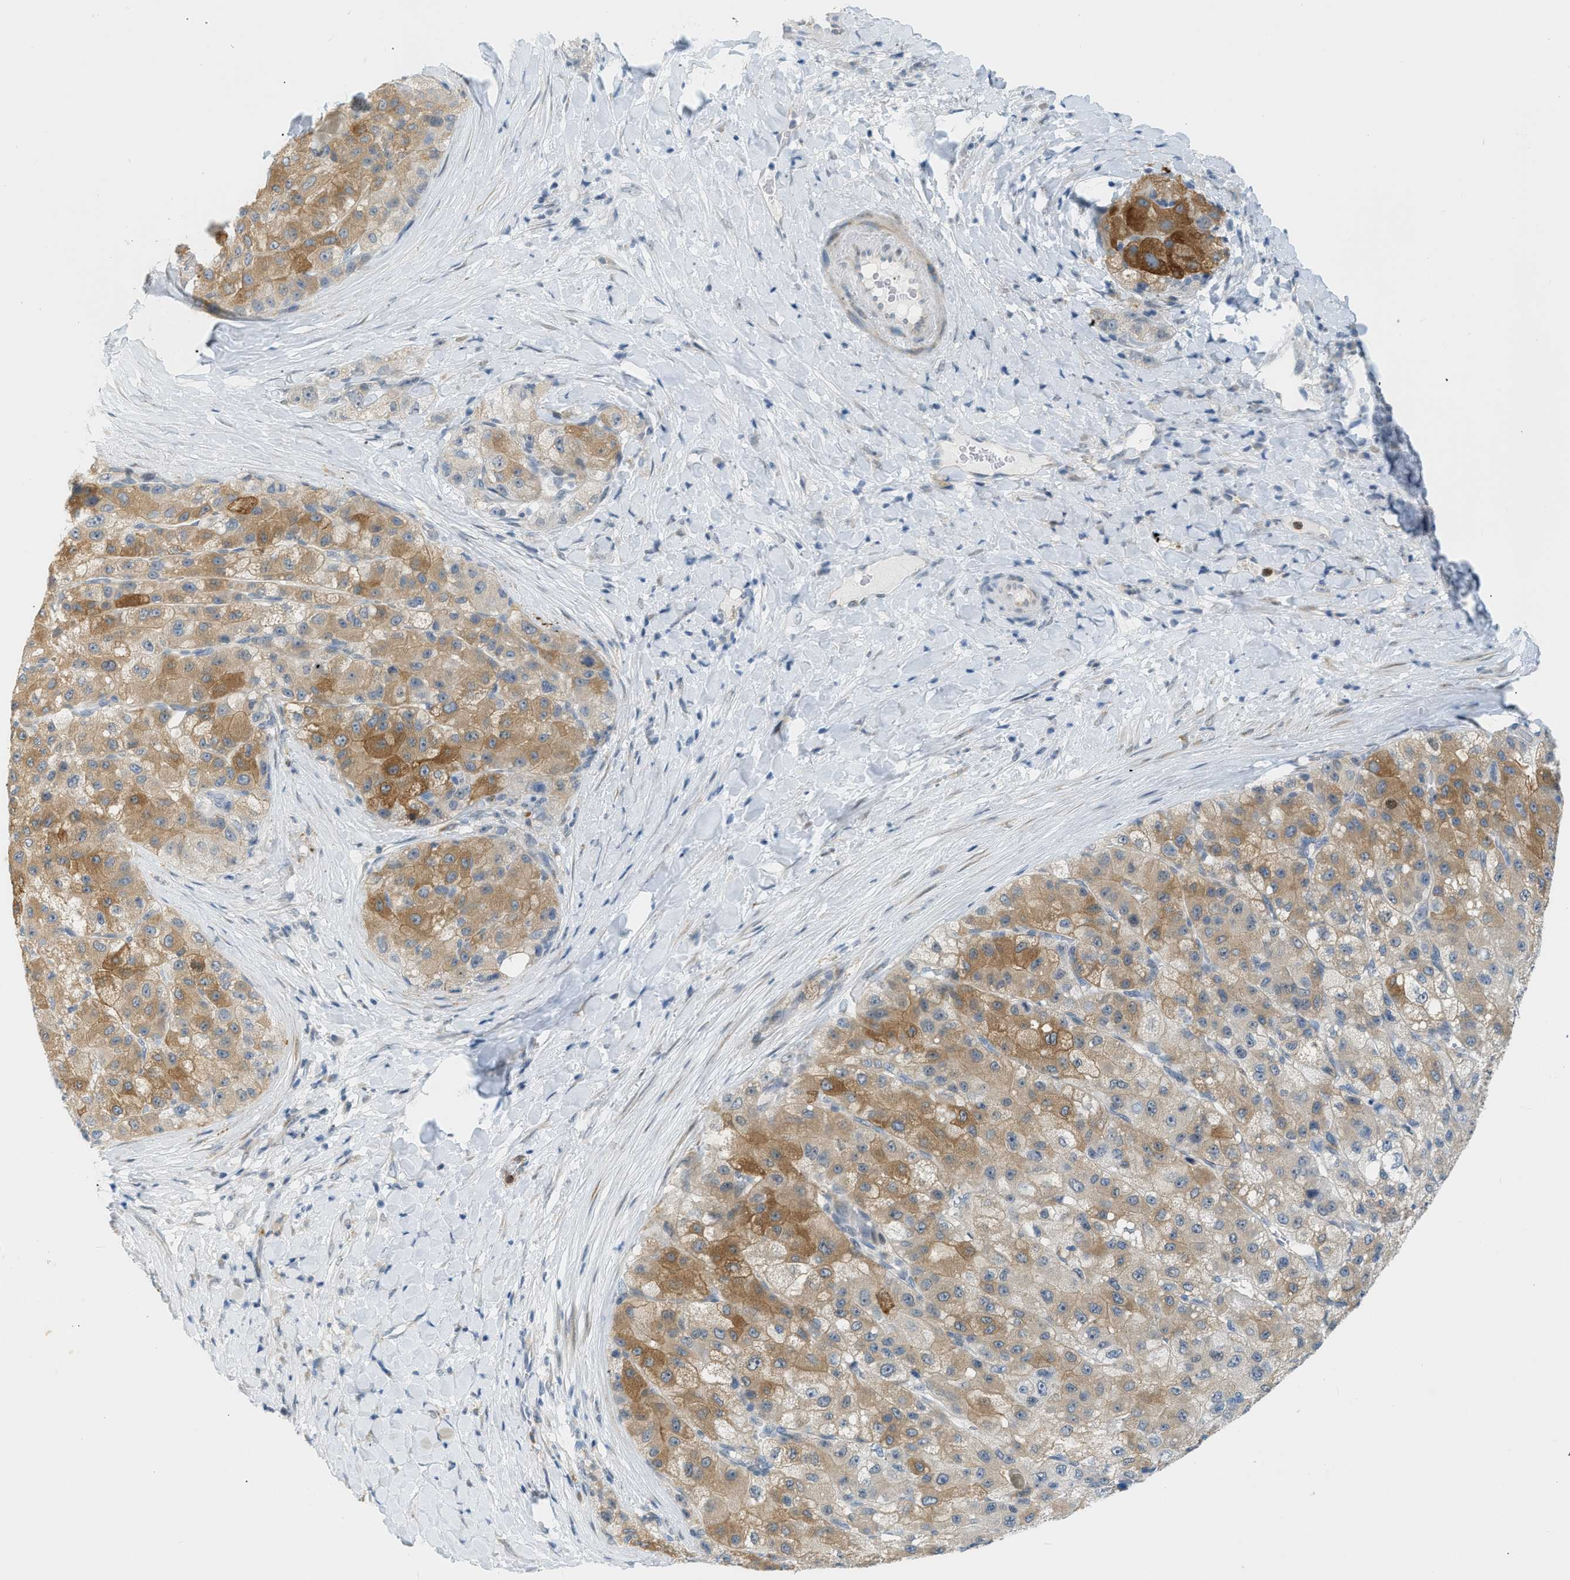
{"staining": {"intensity": "moderate", "quantity": ">75%", "location": "cytoplasmic/membranous"}, "tissue": "liver cancer", "cell_type": "Tumor cells", "image_type": "cancer", "snomed": [{"axis": "morphology", "description": "Carcinoma, Hepatocellular, NOS"}, {"axis": "topography", "description": "Liver"}], "caption": "The image reveals staining of liver cancer, revealing moderate cytoplasmic/membranous protein expression (brown color) within tumor cells.", "gene": "ZNF408", "patient": {"sex": "male", "age": 80}}